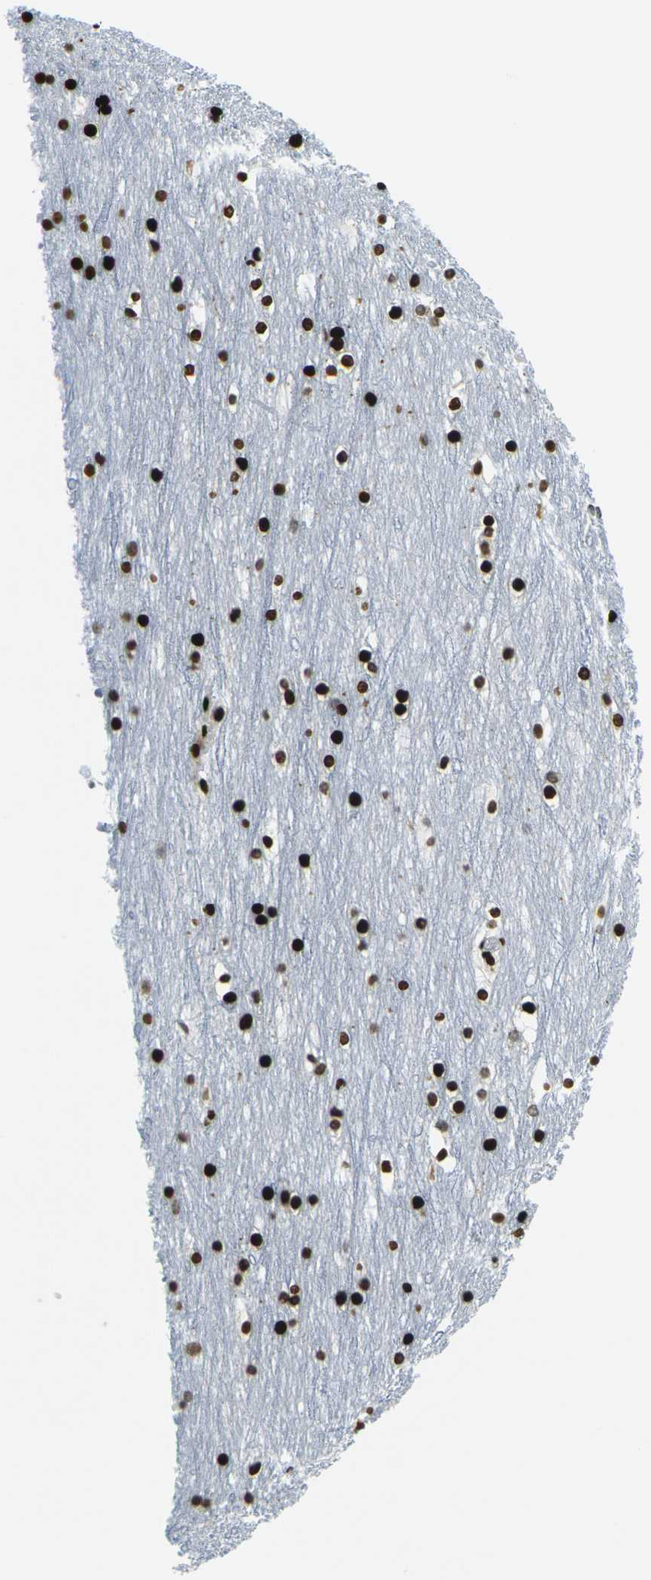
{"staining": {"intensity": "moderate", "quantity": ">75%", "location": "nuclear"}, "tissue": "cerebral cortex", "cell_type": "Endothelial cells", "image_type": "normal", "snomed": [{"axis": "morphology", "description": "Normal tissue, NOS"}, {"axis": "topography", "description": "Cerebral cortex"}], "caption": "Immunohistochemistry photomicrograph of normal cerebral cortex stained for a protein (brown), which displays medium levels of moderate nuclear expression in about >75% of endothelial cells.", "gene": "H3", "patient": {"sex": "male", "age": 45}}